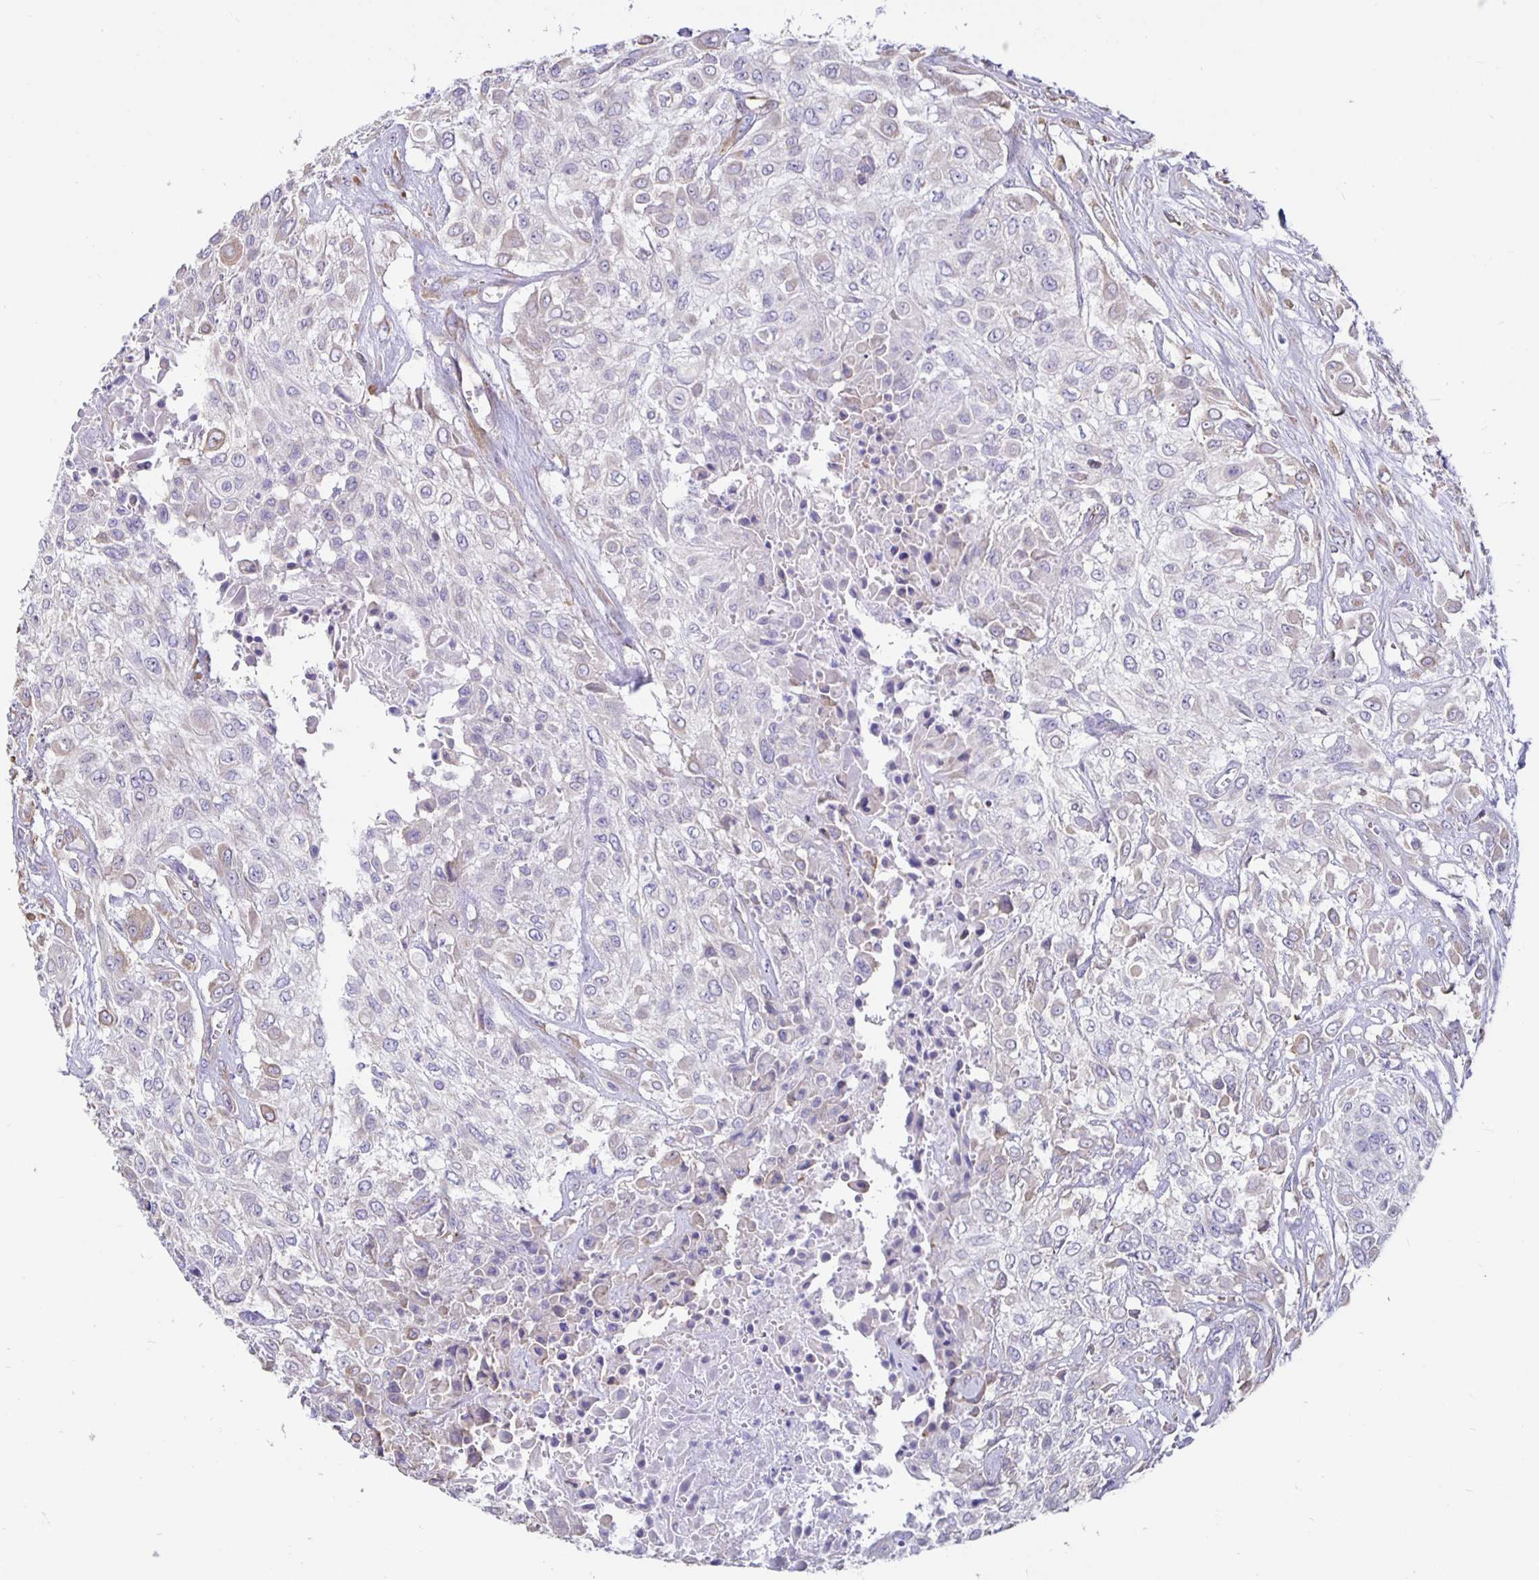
{"staining": {"intensity": "negative", "quantity": "none", "location": "none"}, "tissue": "urothelial cancer", "cell_type": "Tumor cells", "image_type": "cancer", "snomed": [{"axis": "morphology", "description": "Urothelial carcinoma, High grade"}, {"axis": "topography", "description": "Urinary bladder"}], "caption": "IHC histopathology image of neoplastic tissue: human urothelial cancer stained with DAB (3,3'-diaminobenzidine) demonstrates no significant protein positivity in tumor cells. (Immunohistochemistry (ihc), brightfield microscopy, high magnification).", "gene": "DNAI2", "patient": {"sex": "male", "age": 57}}